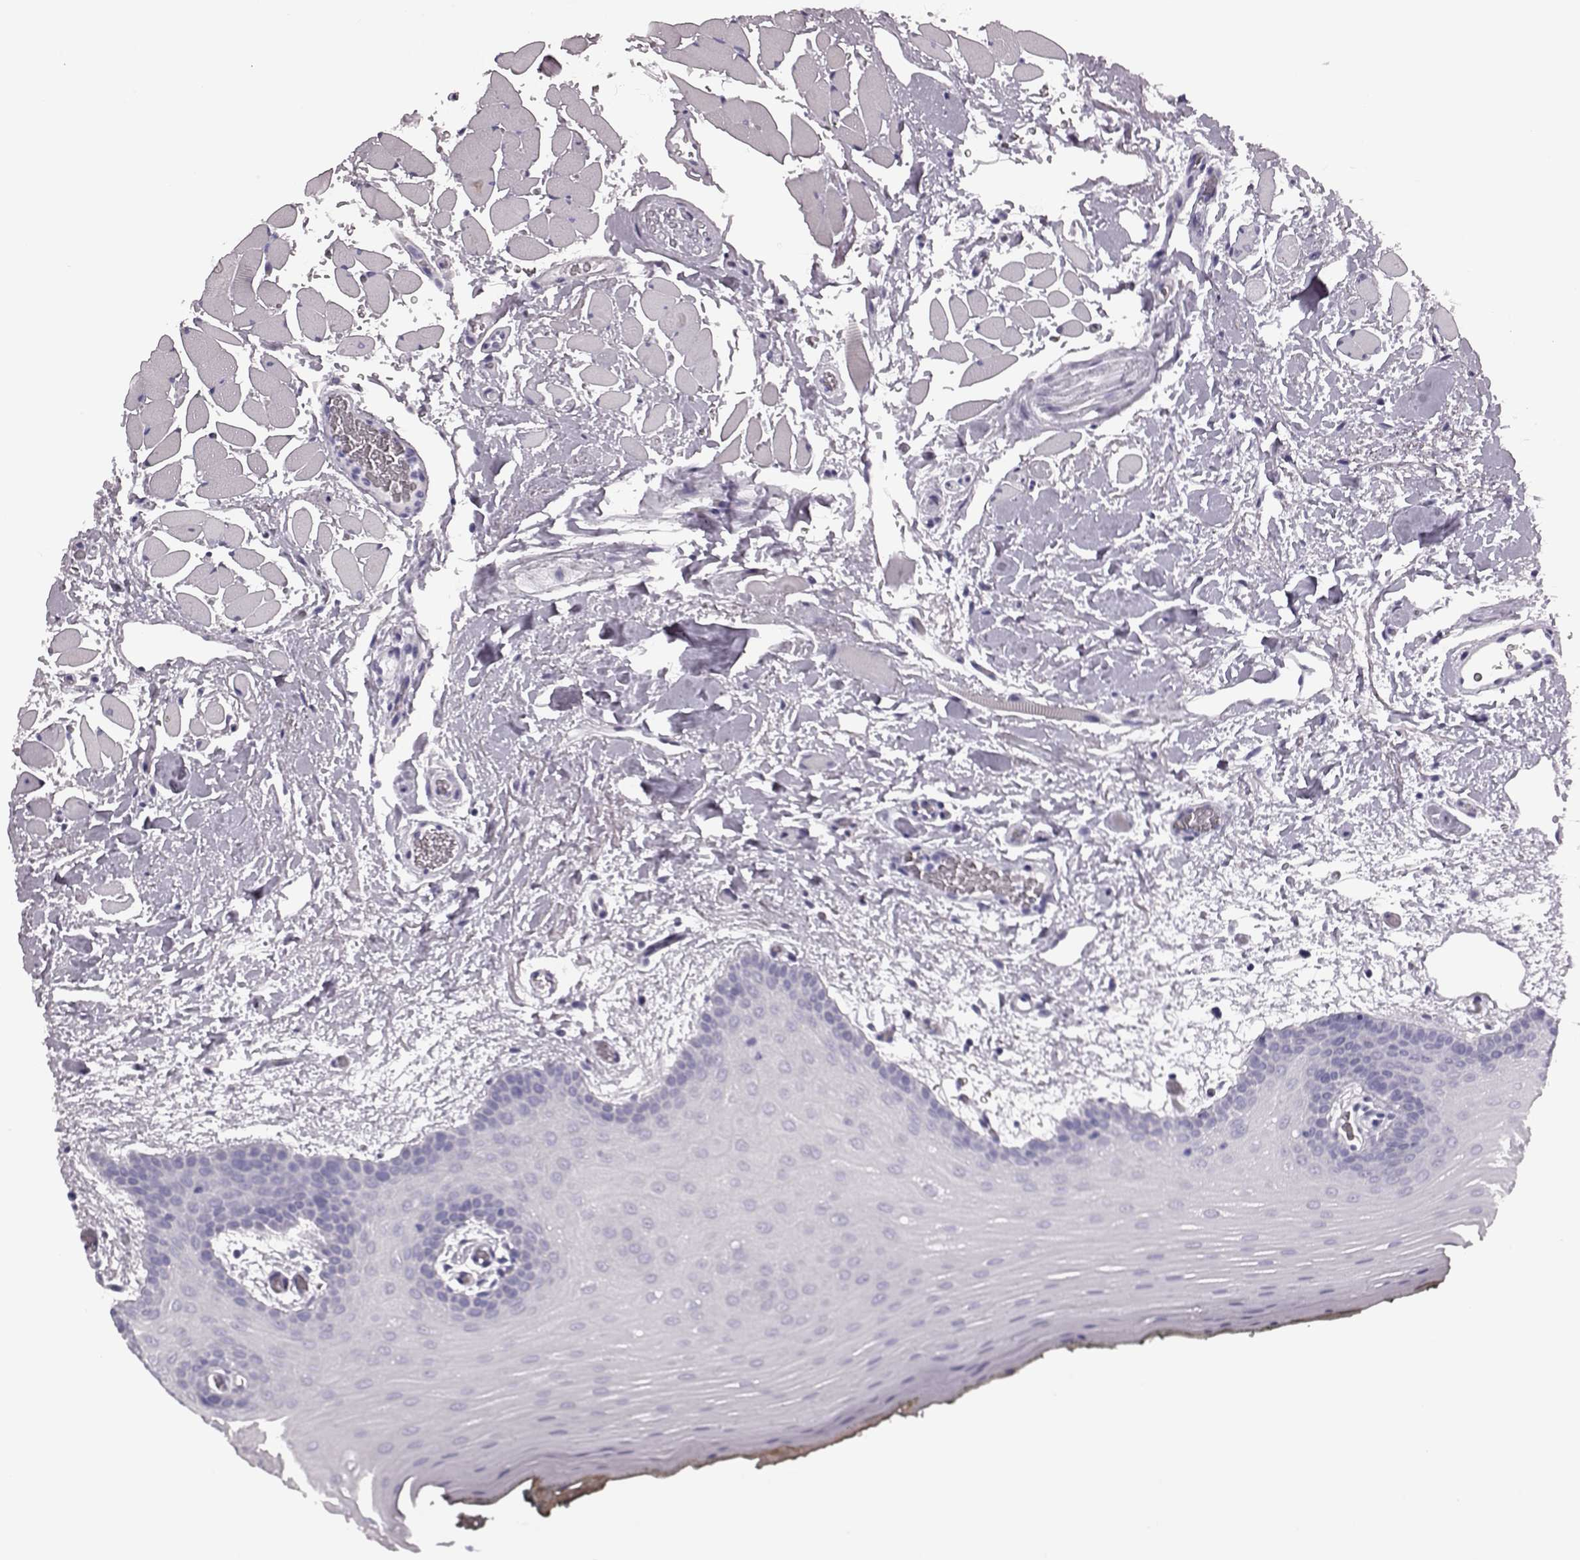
{"staining": {"intensity": "negative", "quantity": "none", "location": "none"}, "tissue": "oral mucosa", "cell_type": "Squamous epithelial cells", "image_type": "normal", "snomed": [{"axis": "morphology", "description": "Normal tissue, NOS"}, {"axis": "topography", "description": "Oral tissue"}, {"axis": "topography", "description": "Head-Neck"}], "caption": "Oral mucosa was stained to show a protein in brown. There is no significant expression in squamous epithelial cells. (DAB immunohistochemistry, high magnification).", "gene": "AIPL1", "patient": {"sex": "male", "age": 65}}